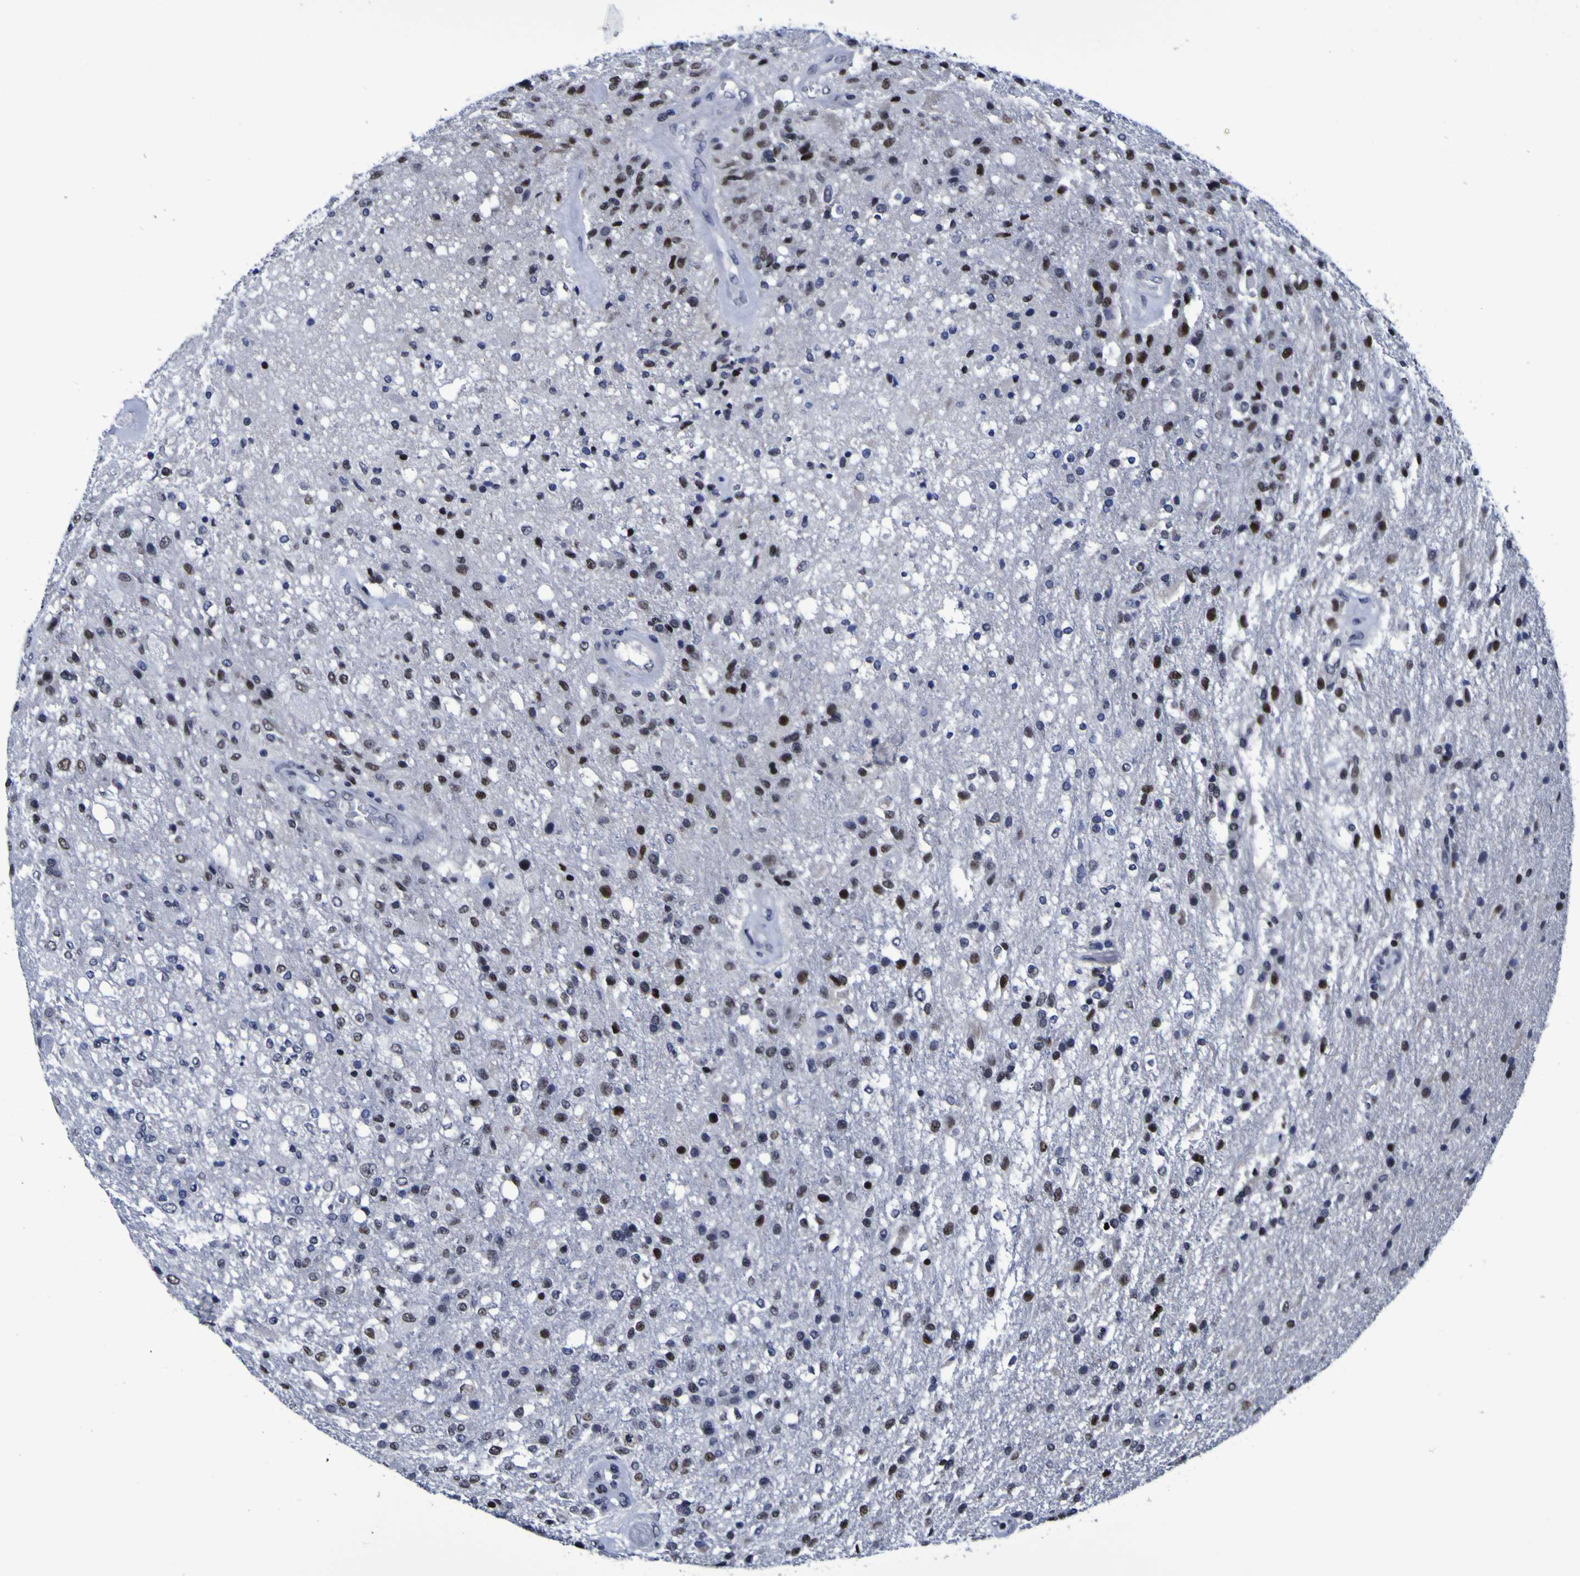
{"staining": {"intensity": "strong", "quantity": "25%-75%", "location": "nuclear"}, "tissue": "glioma", "cell_type": "Tumor cells", "image_type": "cancer", "snomed": [{"axis": "morphology", "description": "Normal tissue, NOS"}, {"axis": "morphology", "description": "Glioma, malignant, High grade"}, {"axis": "topography", "description": "Cerebral cortex"}], "caption": "A histopathology image of human glioma stained for a protein shows strong nuclear brown staining in tumor cells.", "gene": "MBD3", "patient": {"sex": "male", "age": 77}}